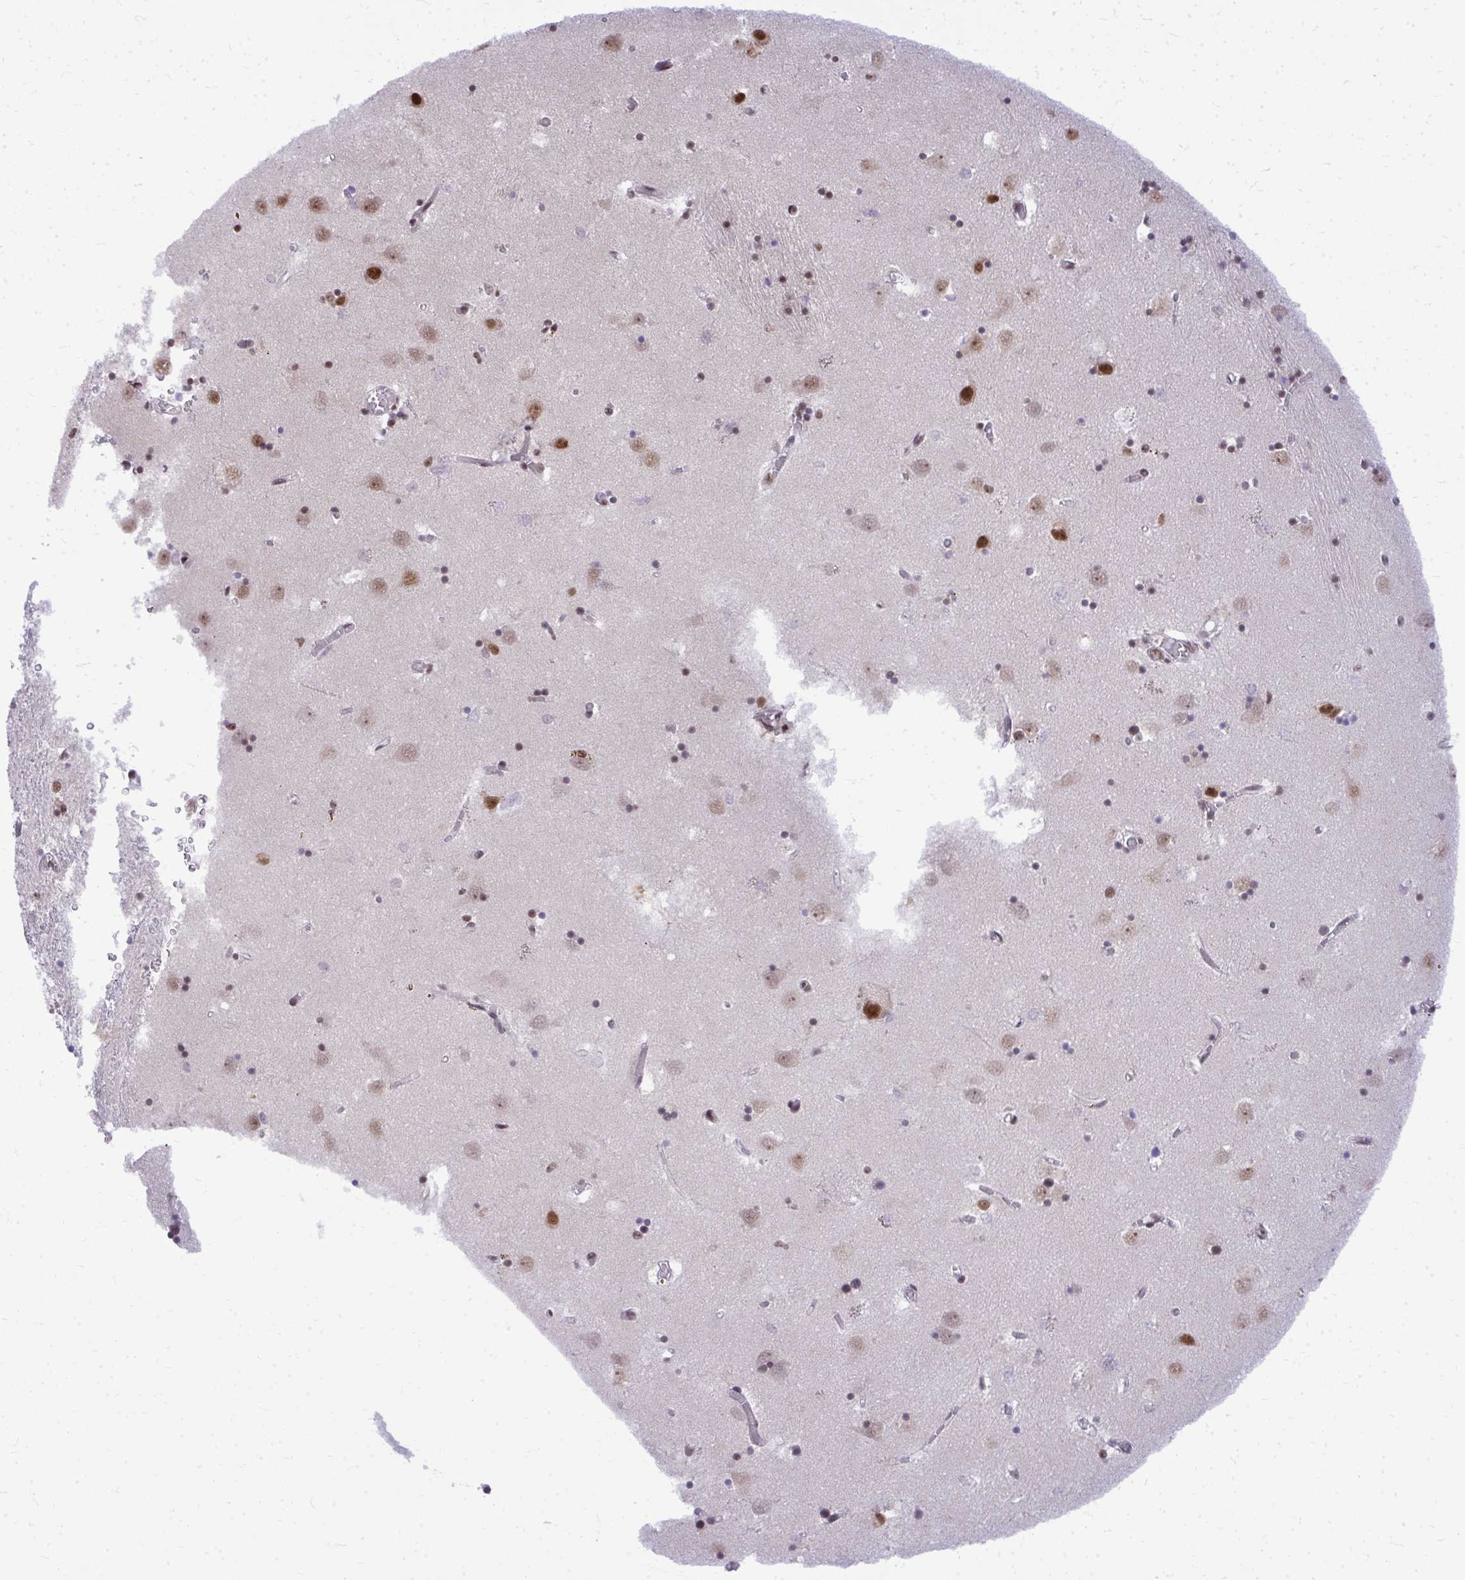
{"staining": {"intensity": "strong", "quantity": "25%-75%", "location": "nuclear"}, "tissue": "caudate", "cell_type": "Glial cells", "image_type": "normal", "snomed": [{"axis": "morphology", "description": "Normal tissue, NOS"}, {"axis": "topography", "description": "Lateral ventricle wall"}], "caption": "A high amount of strong nuclear staining is present in approximately 25%-75% of glial cells in benign caudate.", "gene": "PRPF19", "patient": {"sex": "male", "age": 70}}